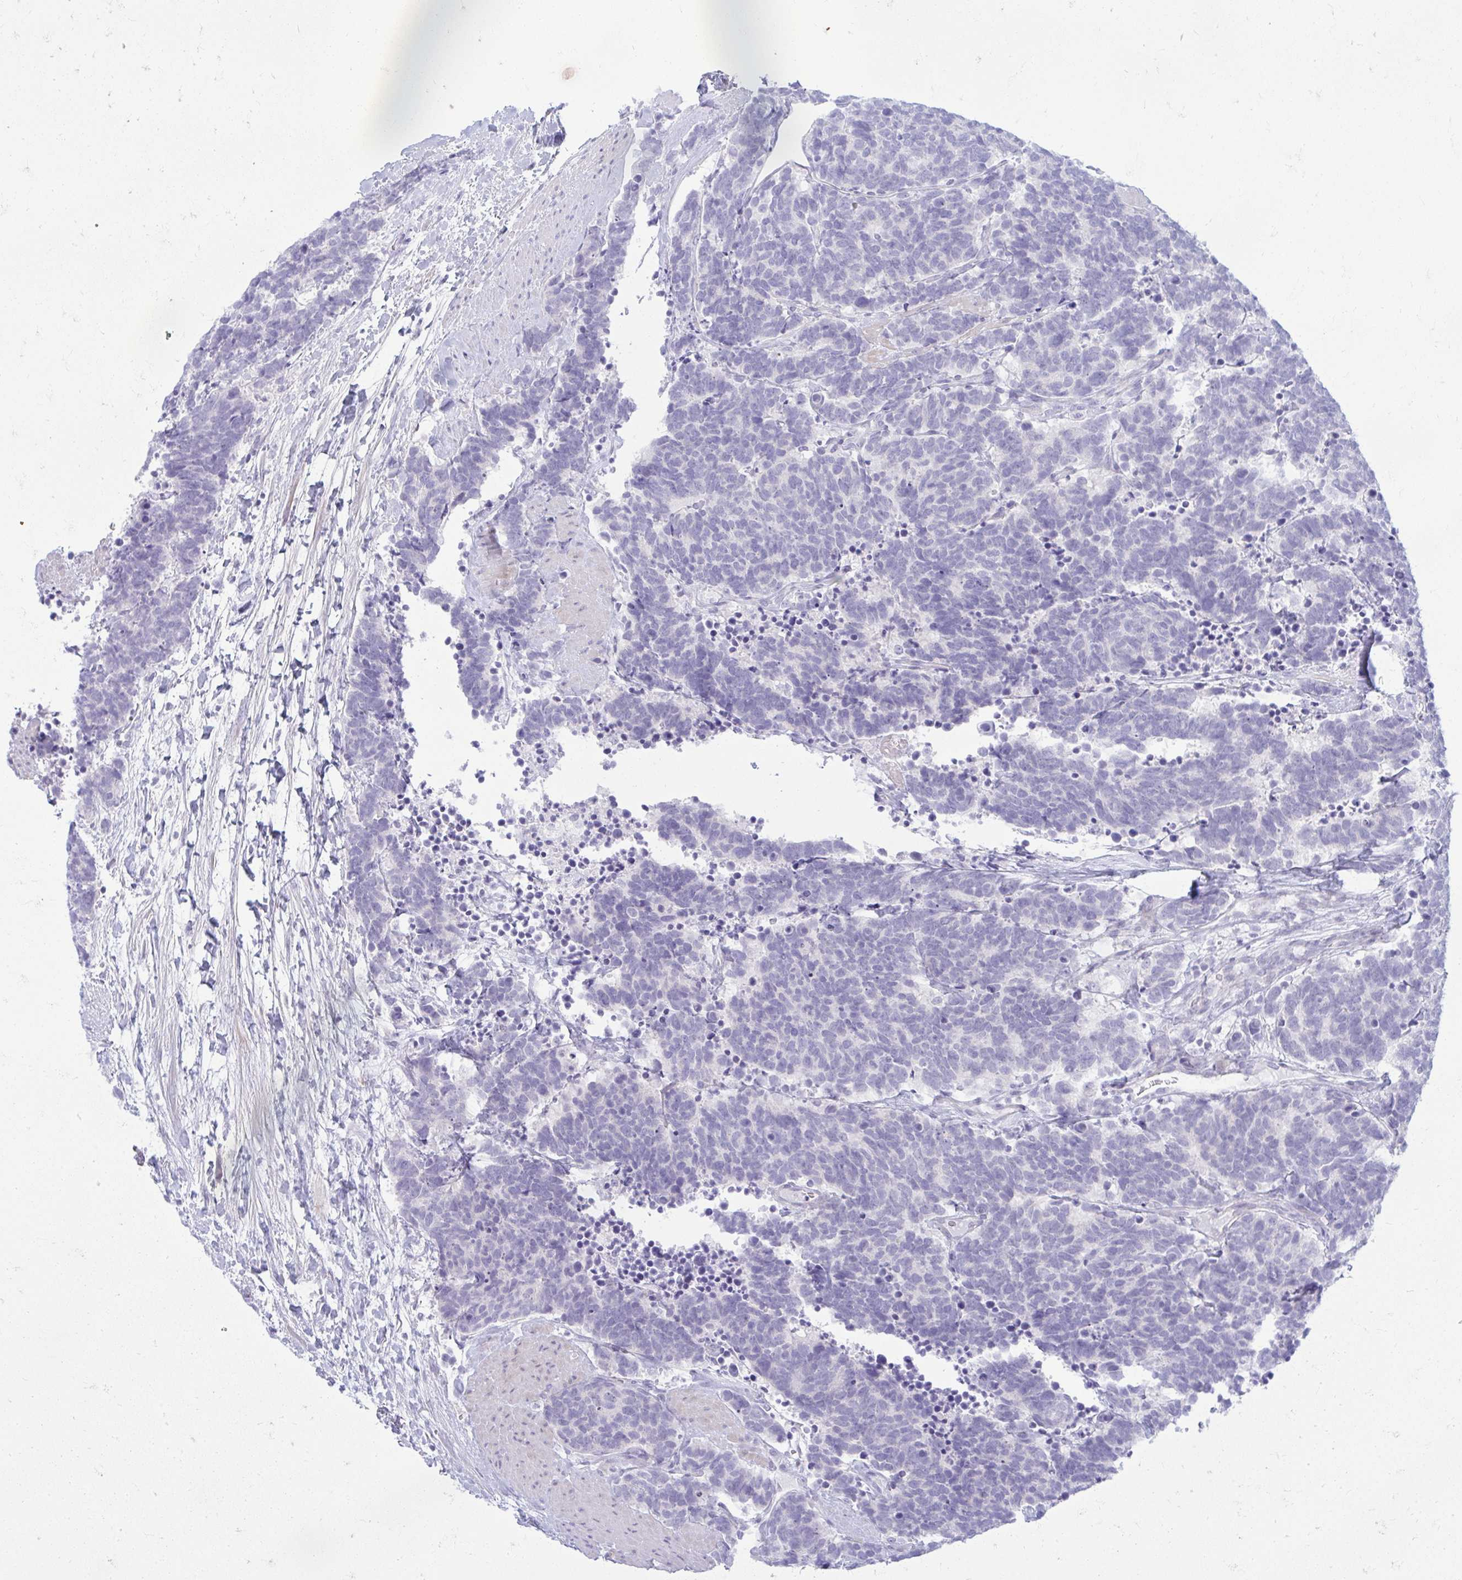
{"staining": {"intensity": "negative", "quantity": "none", "location": "none"}, "tissue": "carcinoid", "cell_type": "Tumor cells", "image_type": "cancer", "snomed": [{"axis": "morphology", "description": "Carcinoma, NOS"}, {"axis": "morphology", "description": "Carcinoid, malignant, NOS"}, {"axis": "topography", "description": "Prostate"}], "caption": "Carcinoid was stained to show a protein in brown. There is no significant expression in tumor cells. (DAB immunohistochemistry visualized using brightfield microscopy, high magnification).", "gene": "TSPEAR", "patient": {"sex": "male", "age": 57}}